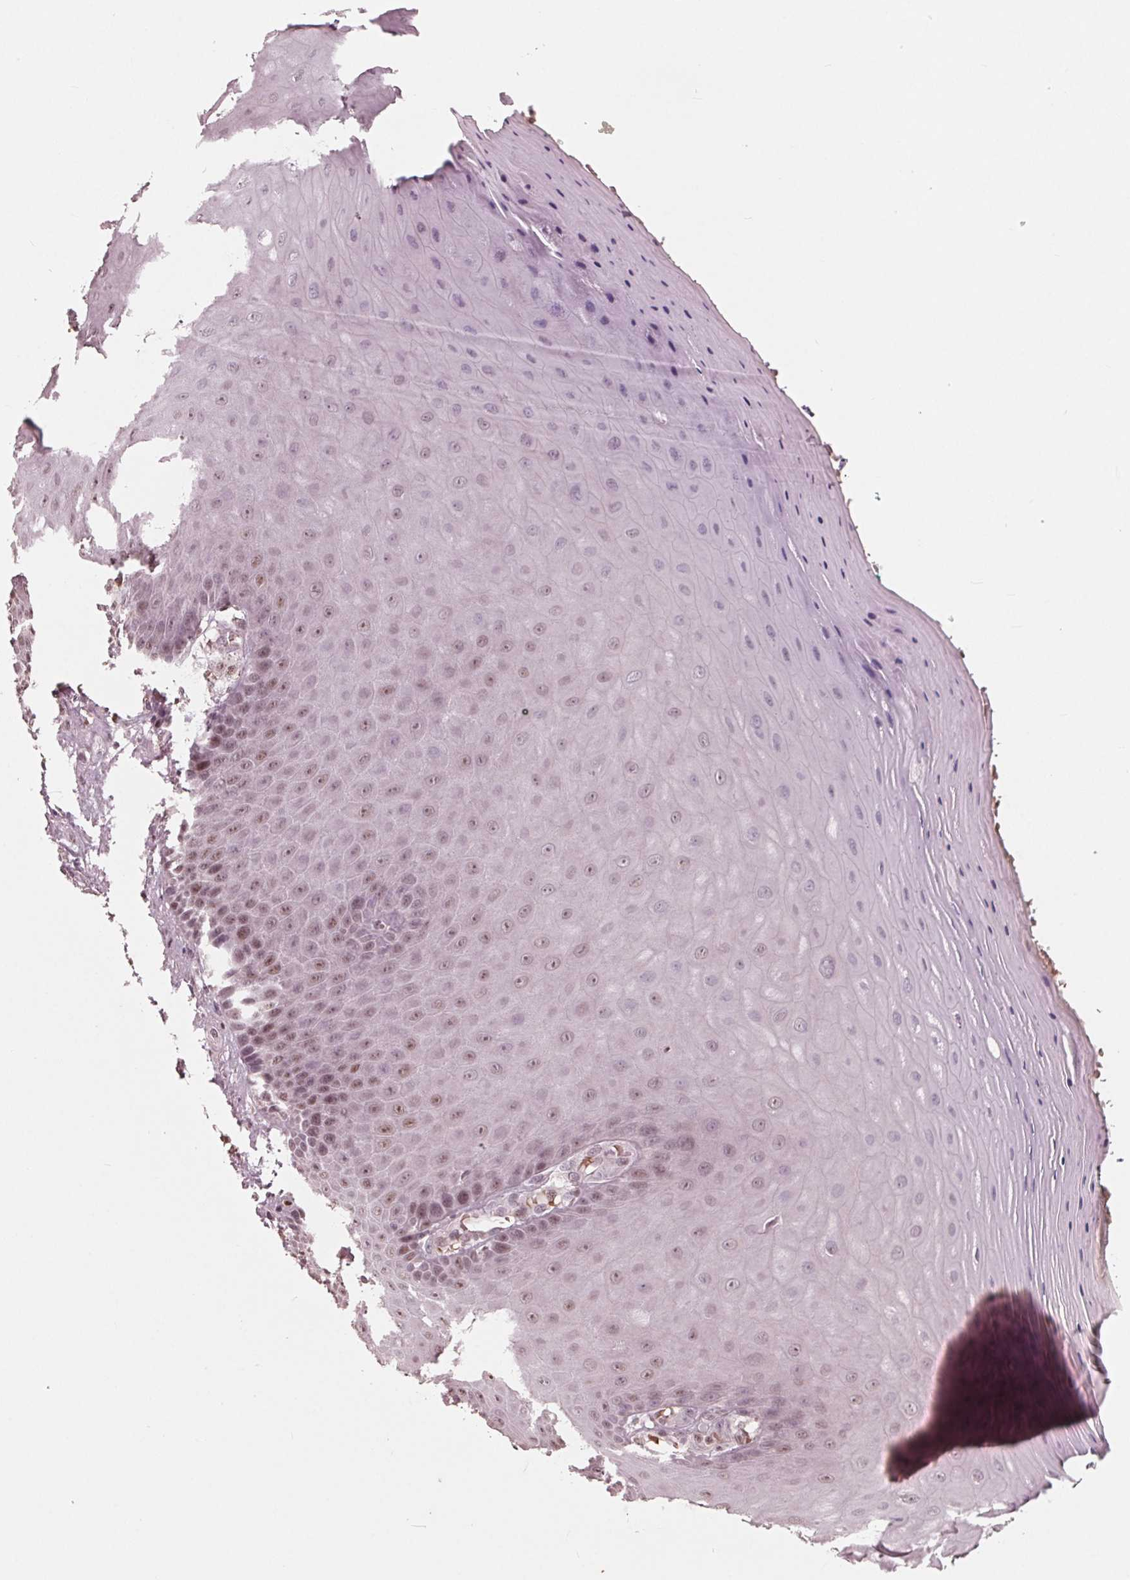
{"staining": {"intensity": "moderate", "quantity": "25%-75%", "location": "nuclear"}, "tissue": "vagina", "cell_type": "Squamous epithelial cells", "image_type": "normal", "snomed": [{"axis": "morphology", "description": "Normal tissue, NOS"}, {"axis": "topography", "description": "Vagina"}], "caption": "The micrograph demonstrates staining of benign vagina, revealing moderate nuclear protein expression (brown color) within squamous epithelial cells. The staining is performed using DAB (3,3'-diaminobenzidine) brown chromogen to label protein expression. The nuclei are counter-stained blue using hematoxylin.", "gene": "HIRIP3", "patient": {"sex": "female", "age": 83}}